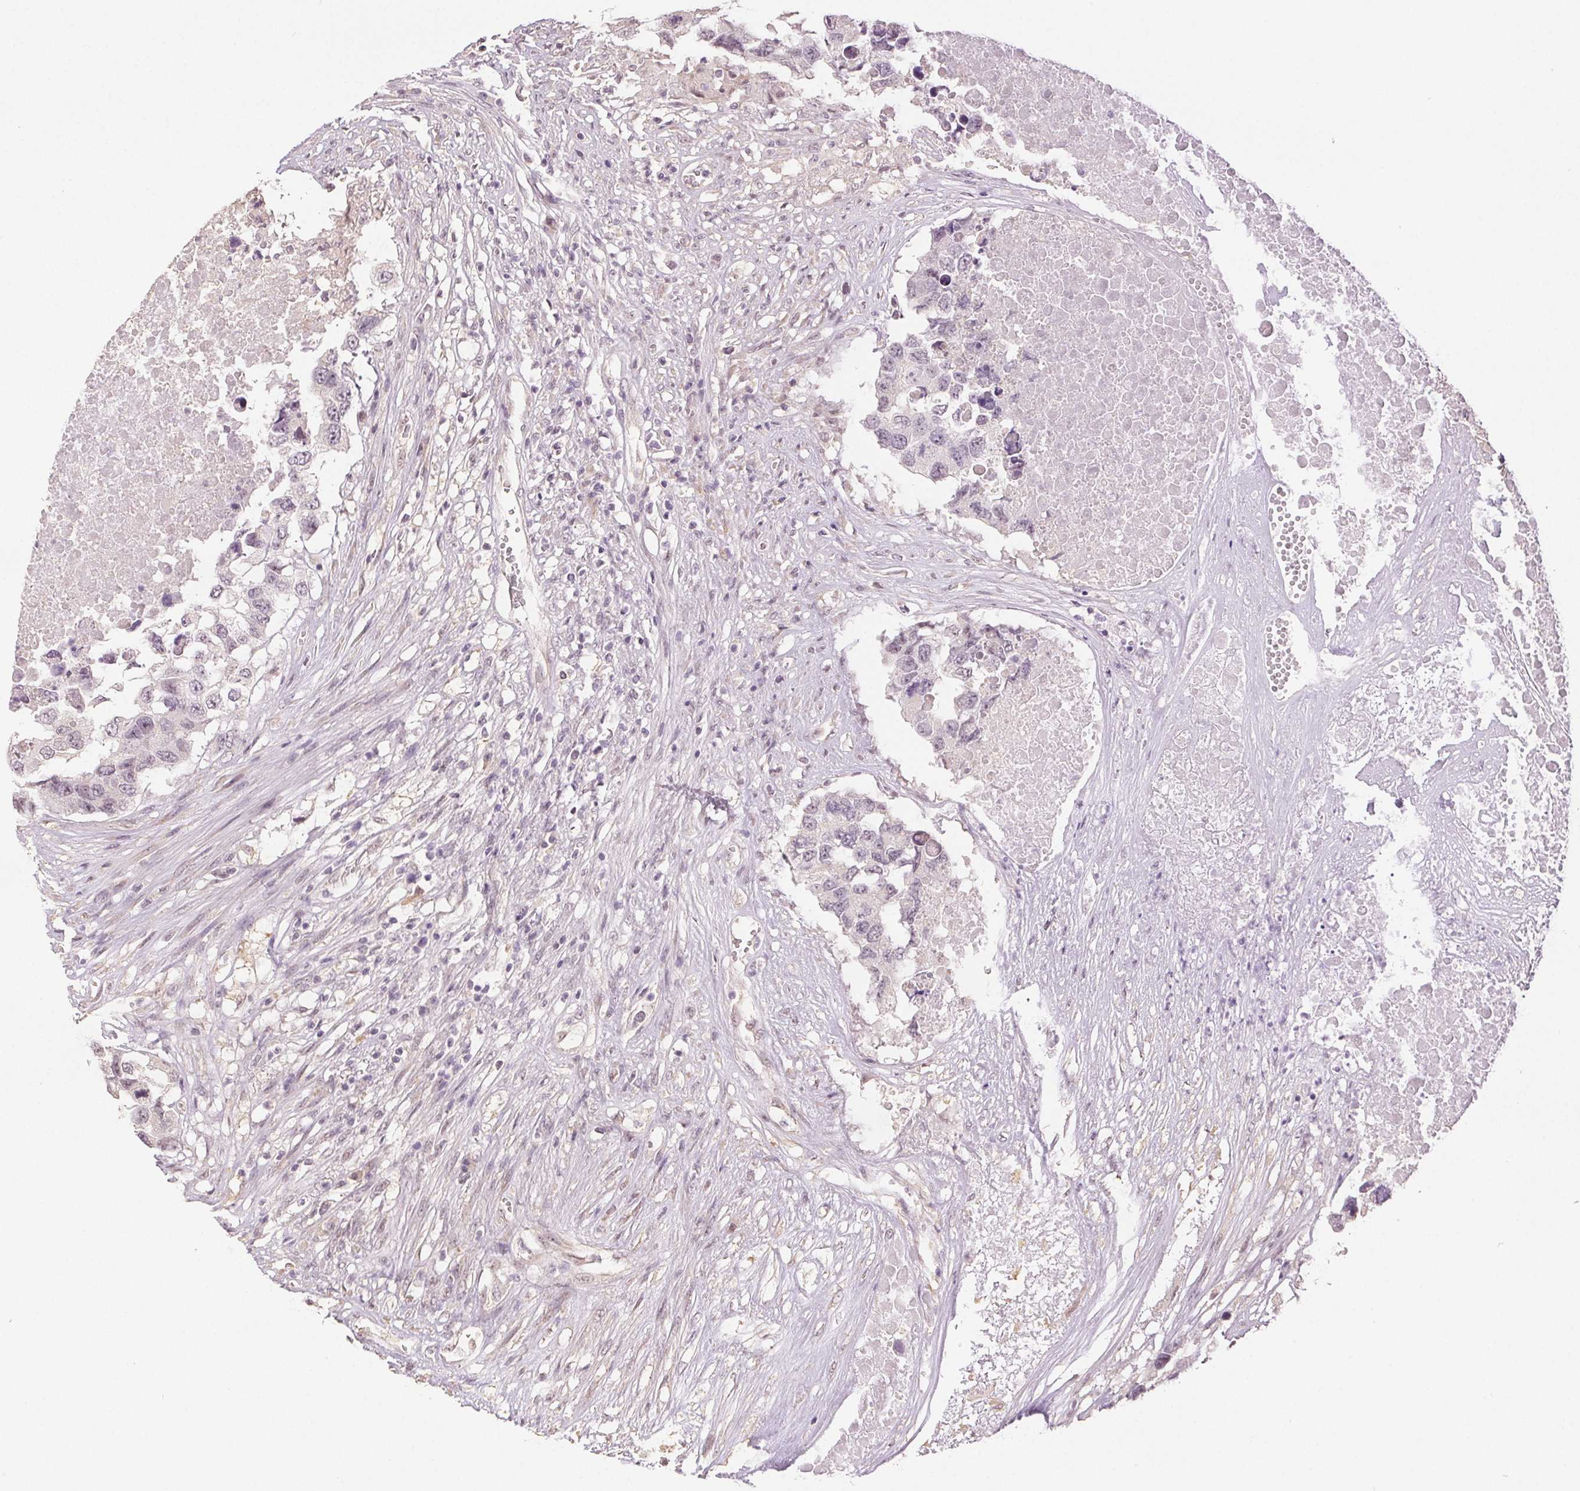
{"staining": {"intensity": "negative", "quantity": "none", "location": "none"}, "tissue": "testis cancer", "cell_type": "Tumor cells", "image_type": "cancer", "snomed": [{"axis": "morphology", "description": "Carcinoma, Embryonal, NOS"}, {"axis": "topography", "description": "Testis"}], "caption": "Tumor cells are negative for brown protein staining in testis embryonal carcinoma.", "gene": "PLCB1", "patient": {"sex": "male", "age": 83}}